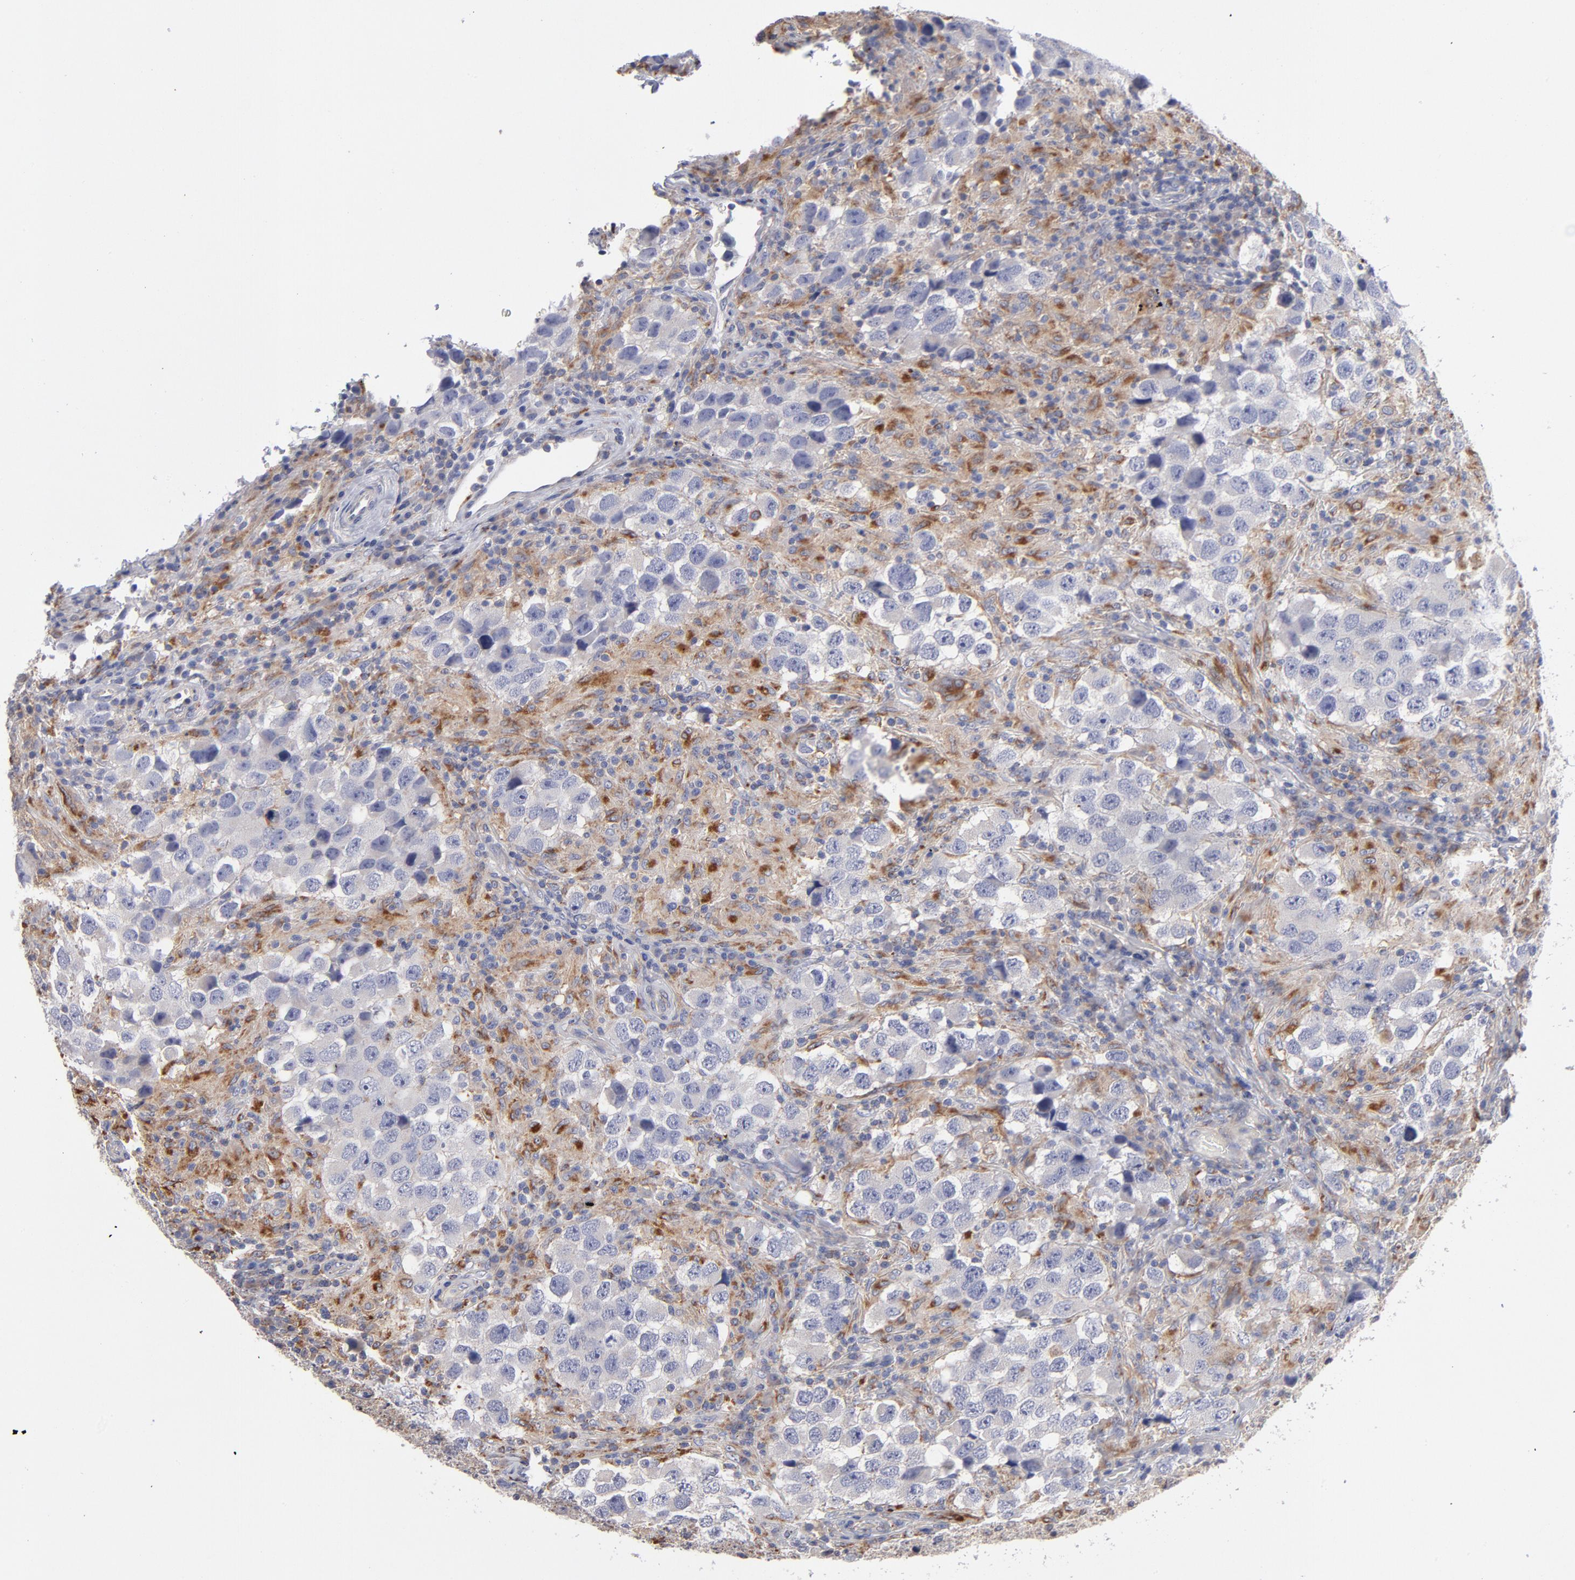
{"staining": {"intensity": "weak", "quantity": "<25%", "location": "cytoplasmic/membranous"}, "tissue": "testis cancer", "cell_type": "Tumor cells", "image_type": "cancer", "snomed": [{"axis": "morphology", "description": "Carcinoma, Embryonal, NOS"}, {"axis": "topography", "description": "Testis"}], "caption": "Protein analysis of testis cancer displays no significant positivity in tumor cells. Brightfield microscopy of immunohistochemistry stained with DAB (3,3'-diaminobenzidine) (brown) and hematoxylin (blue), captured at high magnification.", "gene": "RRAGB", "patient": {"sex": "male", "age": 21}}